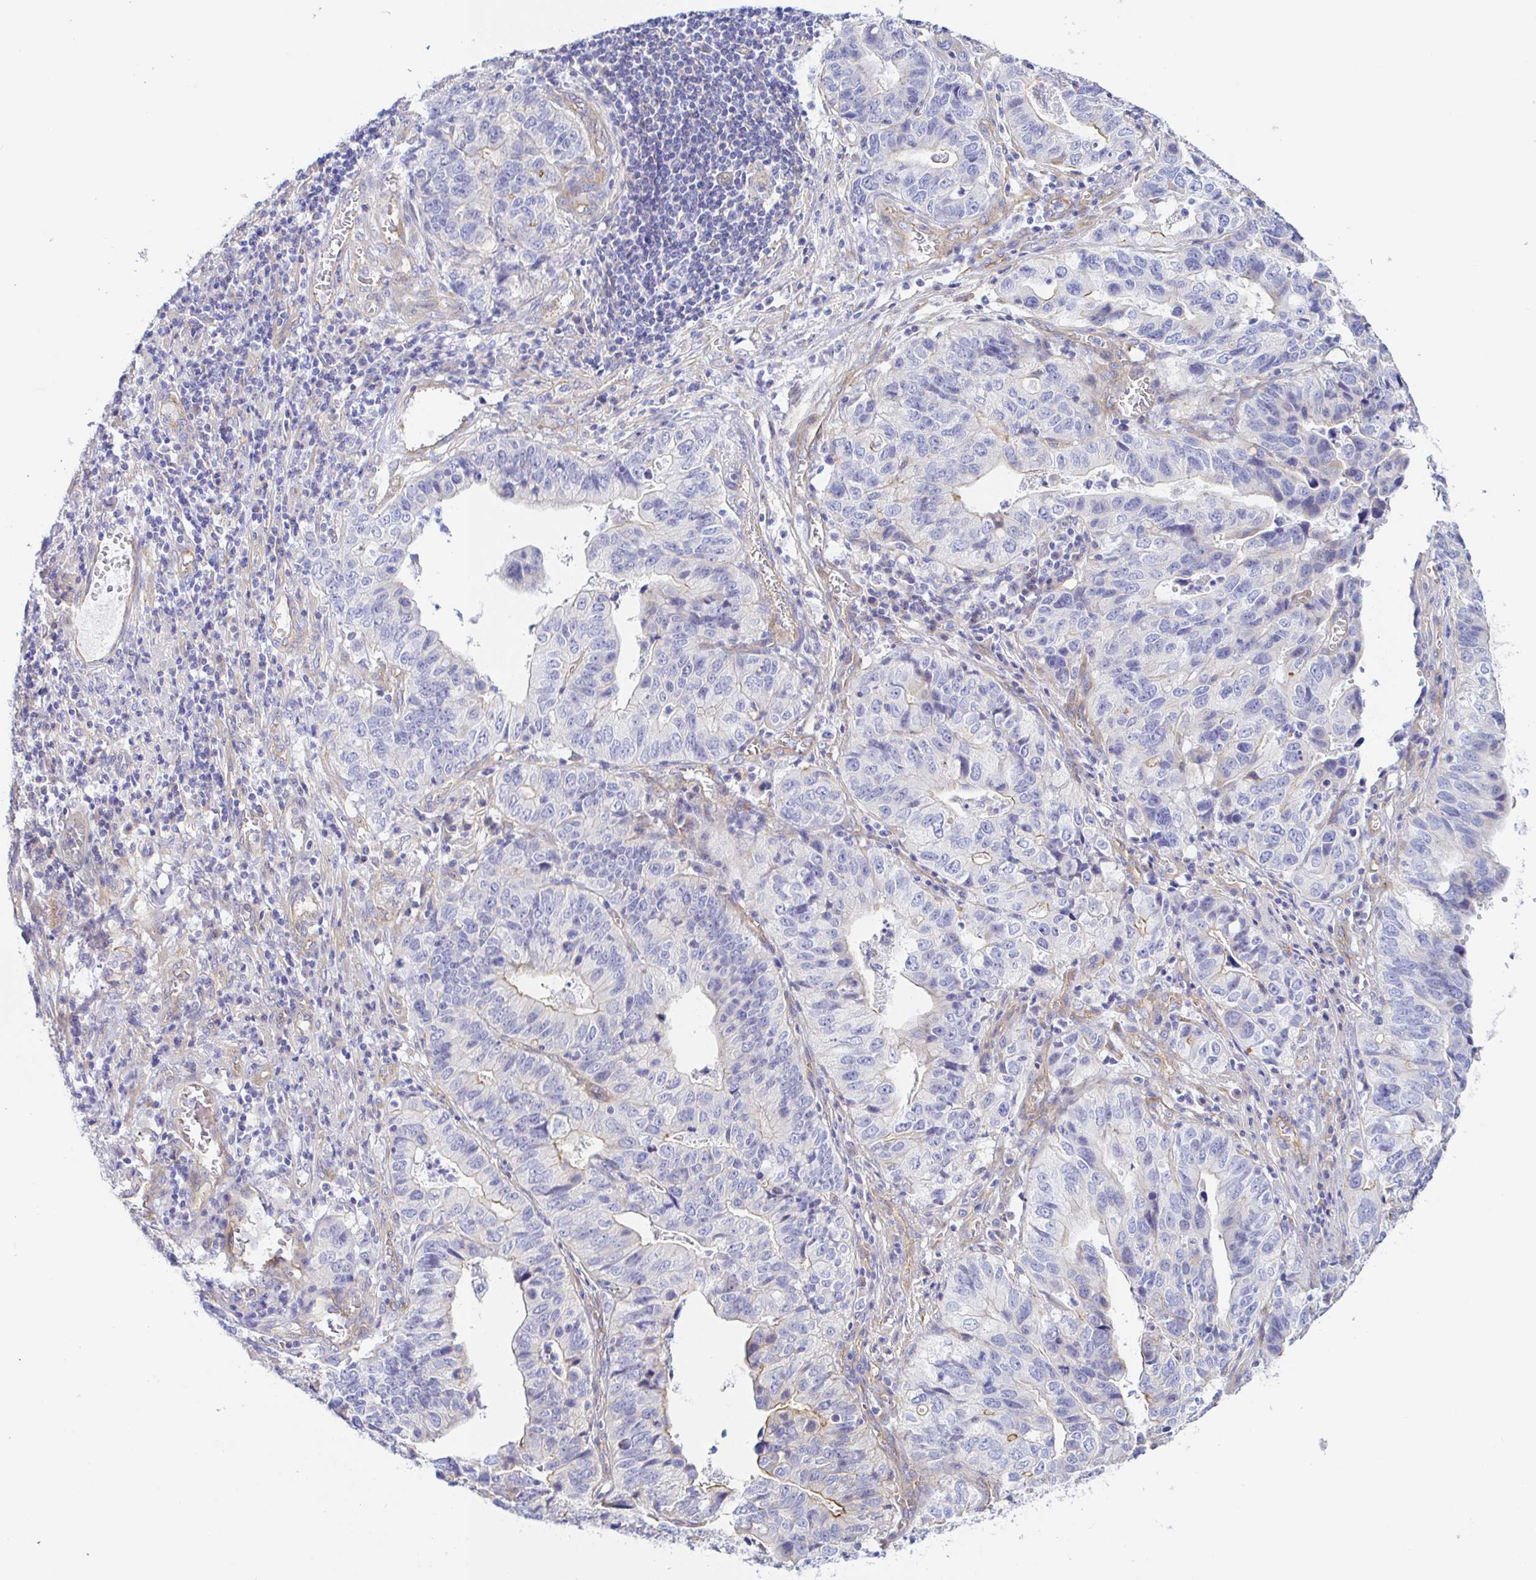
{"staining": {"intensity": "negative", "quantity": "none", "location": "none"}, "tissue": "stomach cancer", "cell_type": "Tumor cells", "image_type": "cancer", "snomed": [{"axis": "morphology", "description": "Adenocarcinoma, NOS"}, {"axis": "topography", "description": "Stomach, upper"}], "caption": "Tumor cells show no significant protein expression in adenocarcinoma (stomach).", "gene": "ARL4D", "patient": {"sex": "female", "age": 67}}